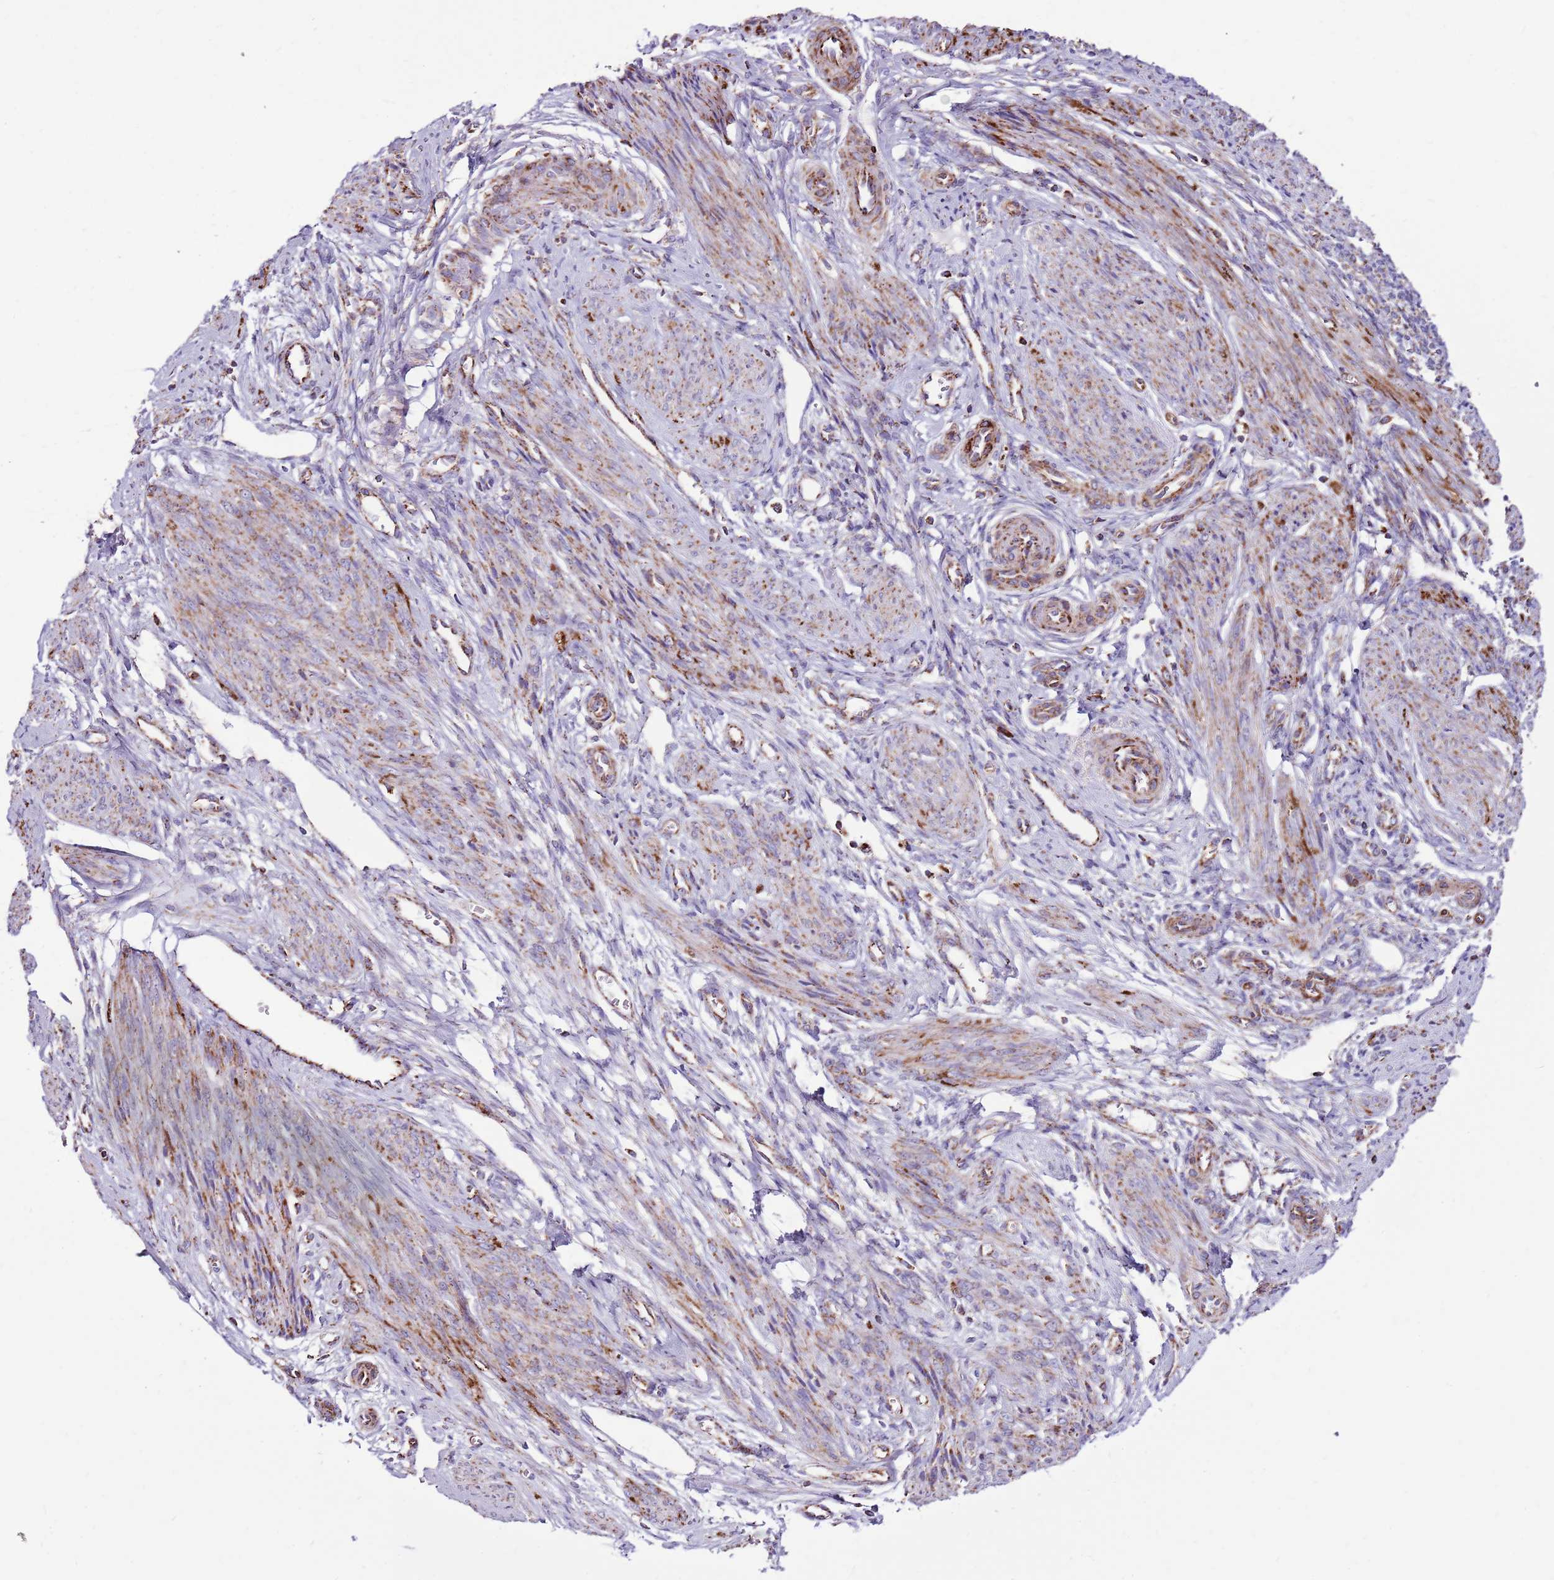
{"staining": {"intensity": "negative", "quantity": "none", "location": "none"}, "tissue": "endometrium", "cell_type": "Cells in endometrial stroma", "image_type": "normal", "snomed": [{"axis": "morphology", "description": "Normal tissue, NOS"}, {"axis": "topography", "description": "Uterus"}, {"axis": "topography", "description": "Endometrium"}], "caption": "This is a histopathology image of immunohistochemistry (IHC) staining of benign endometrium, which shows no expression in cells in endometrial stroma. (Brightfield microscopy of DAB IHC at high magnification).", "gene": "HECTD4", "patient": {"sex": "female", "age": 48}}